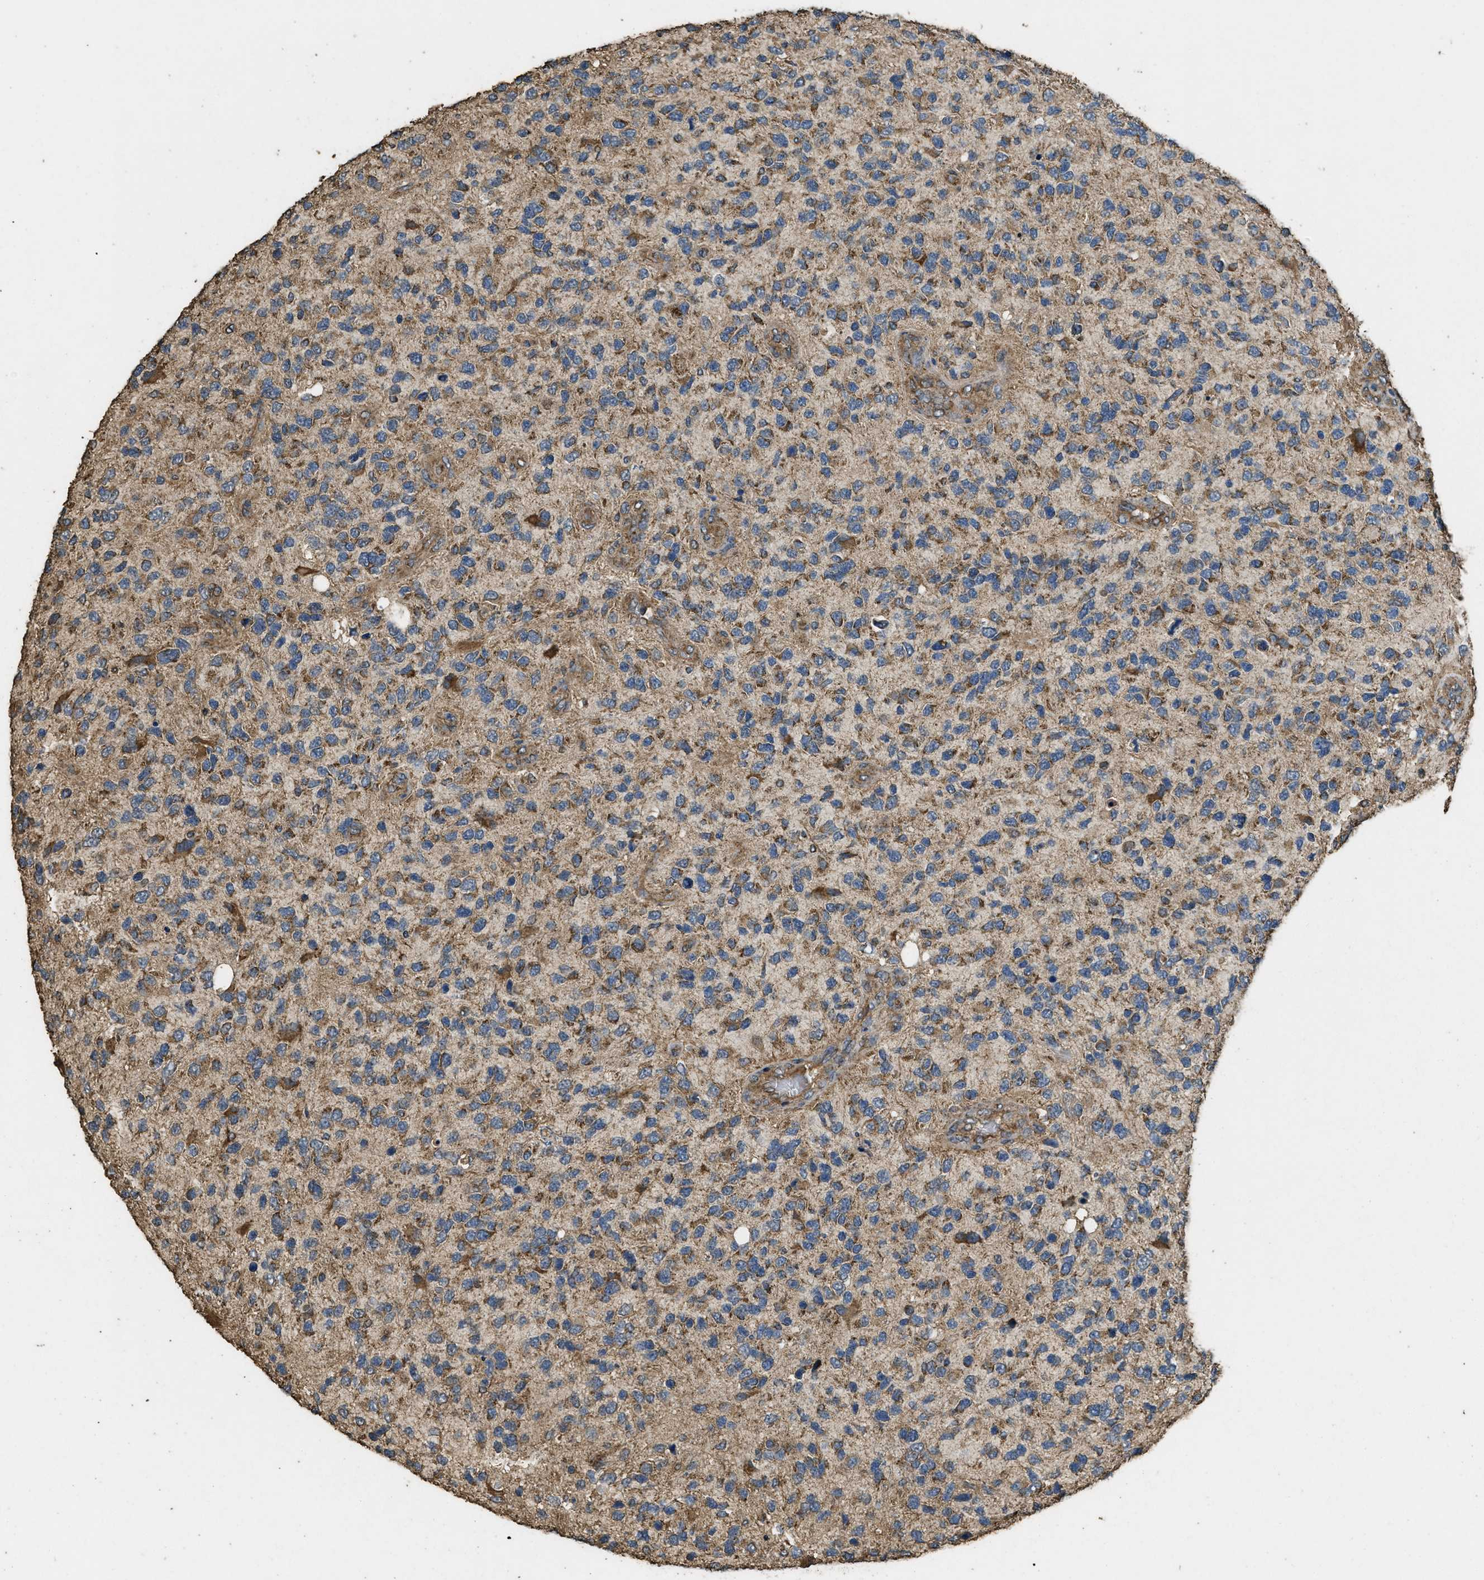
{"staining": {"intensity": "moderate", "quantity": ">75%", "location": "cytoplasmic/membranous"}, "tissue": "glioma", "cell_type": "Tumor cells", "image_type": "cancer", "snomed": [{"axis": "morphology", "description": "Glioma, malignant, High grade"}, {"axis": "topography", "description": "Brain"}], "caption": "High-magnification brightfield microscopy of glioma stained with DAB (3,3'-diaminobenzidine) (brown) and counterstained with hematoxylin (blue). tumor cells exhibit moderate cytoplasmic/membranous positivity is present in about>75% of cells. (DAB IHC, brown staining for protein, blue staining for nuclei).", "gene": "CYRIA", "patient": {"sex": "female", "age": 58}}